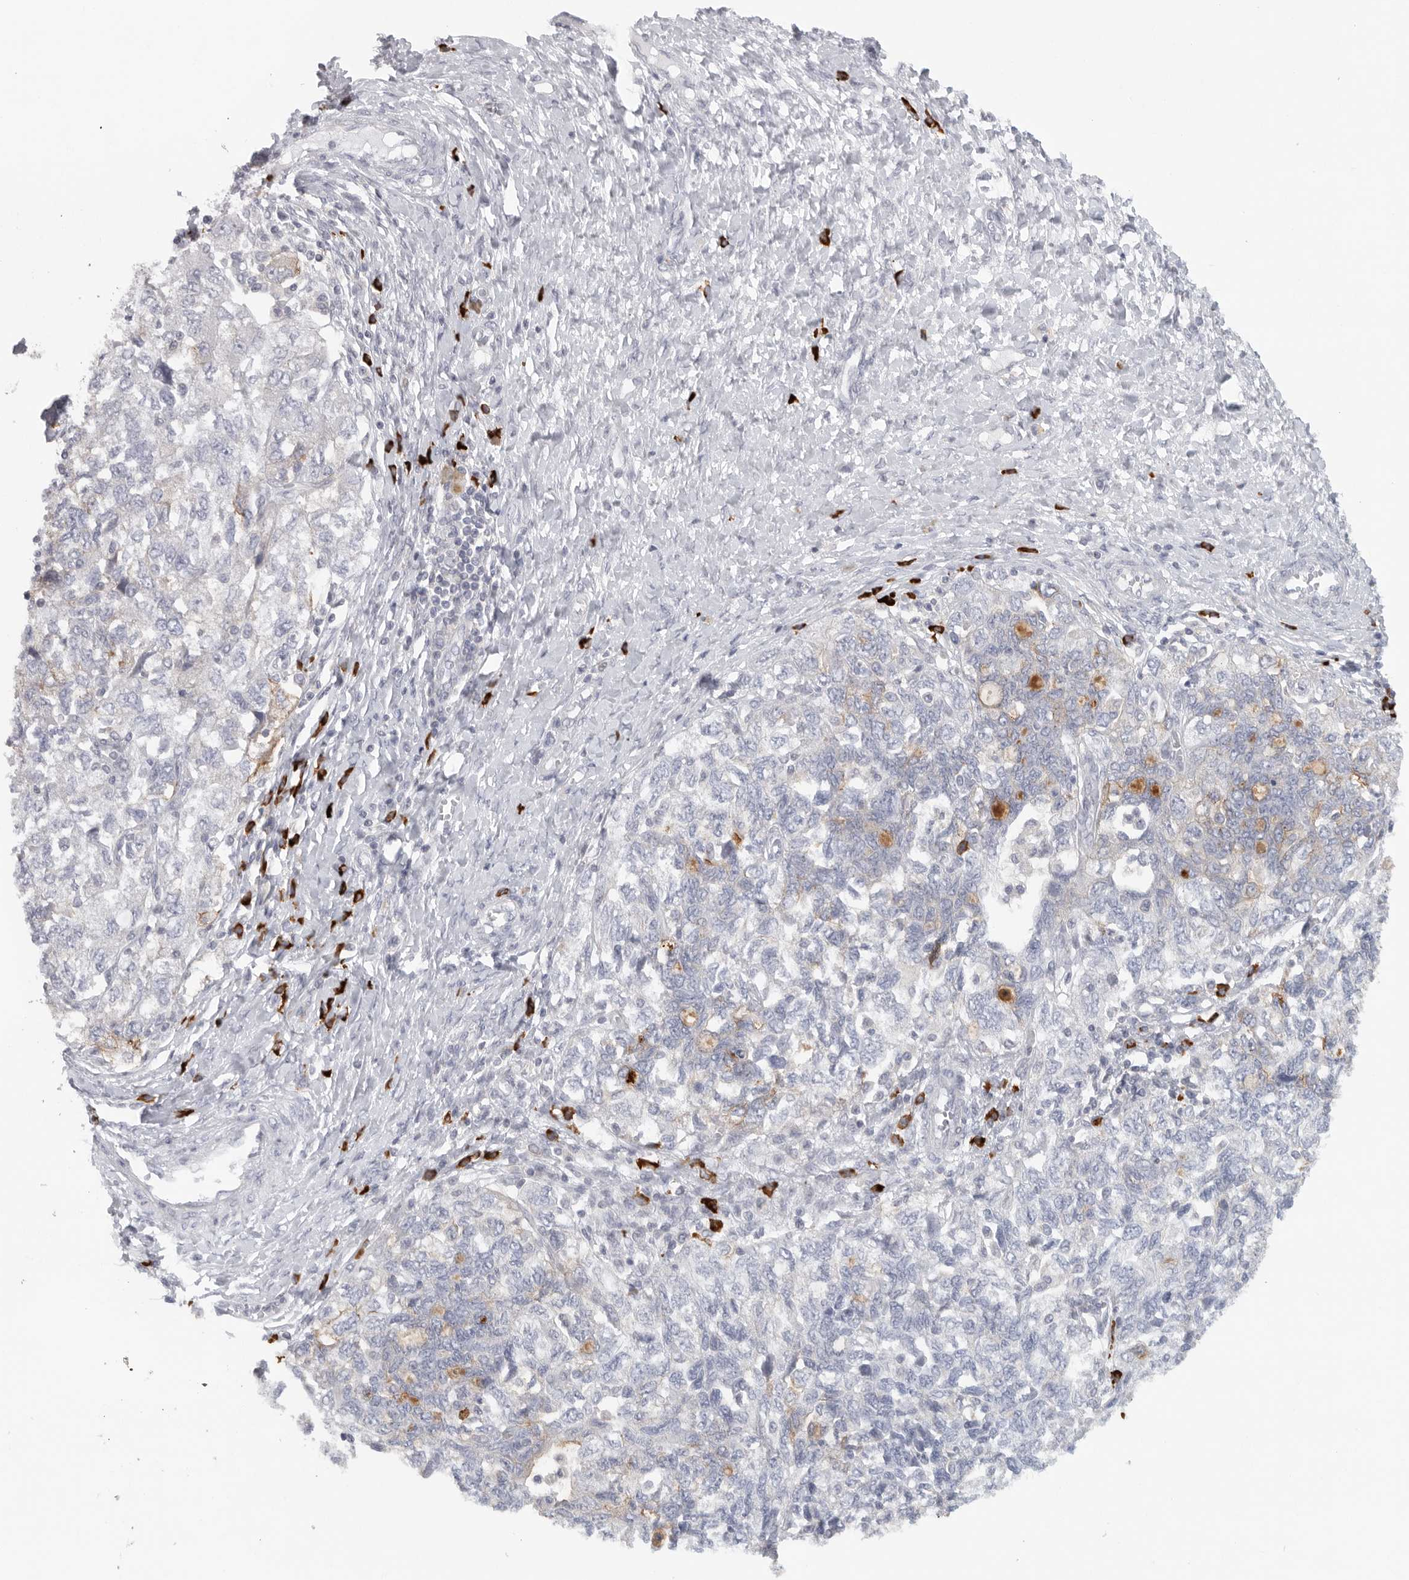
{"staining": {"intensity": "weak", "quantity": "<25%", "location": "cytoplasmic/membranous"}, "tissue": "ovarian cancer", "cell_type": "Tumor cells", "image_type": "cancer", "snomed": [{"axis": "morphology", "description": "Carcinoma, NOS"}, {"axis": "morphology", "description": "Cystadenocarcinoma, serous, NOS"}, {"axis": "topography", "description": "Ovary"}], "caption": "A histopathology image of human ovarian cancer (carcinoma) is negative for staining in tumor cells. (Brightfield microscopy of DAB immunohistochemistry (IHC) at high magnification).", "gene": "TMEM69", "patient": {"sex": "female", "age": 69}}